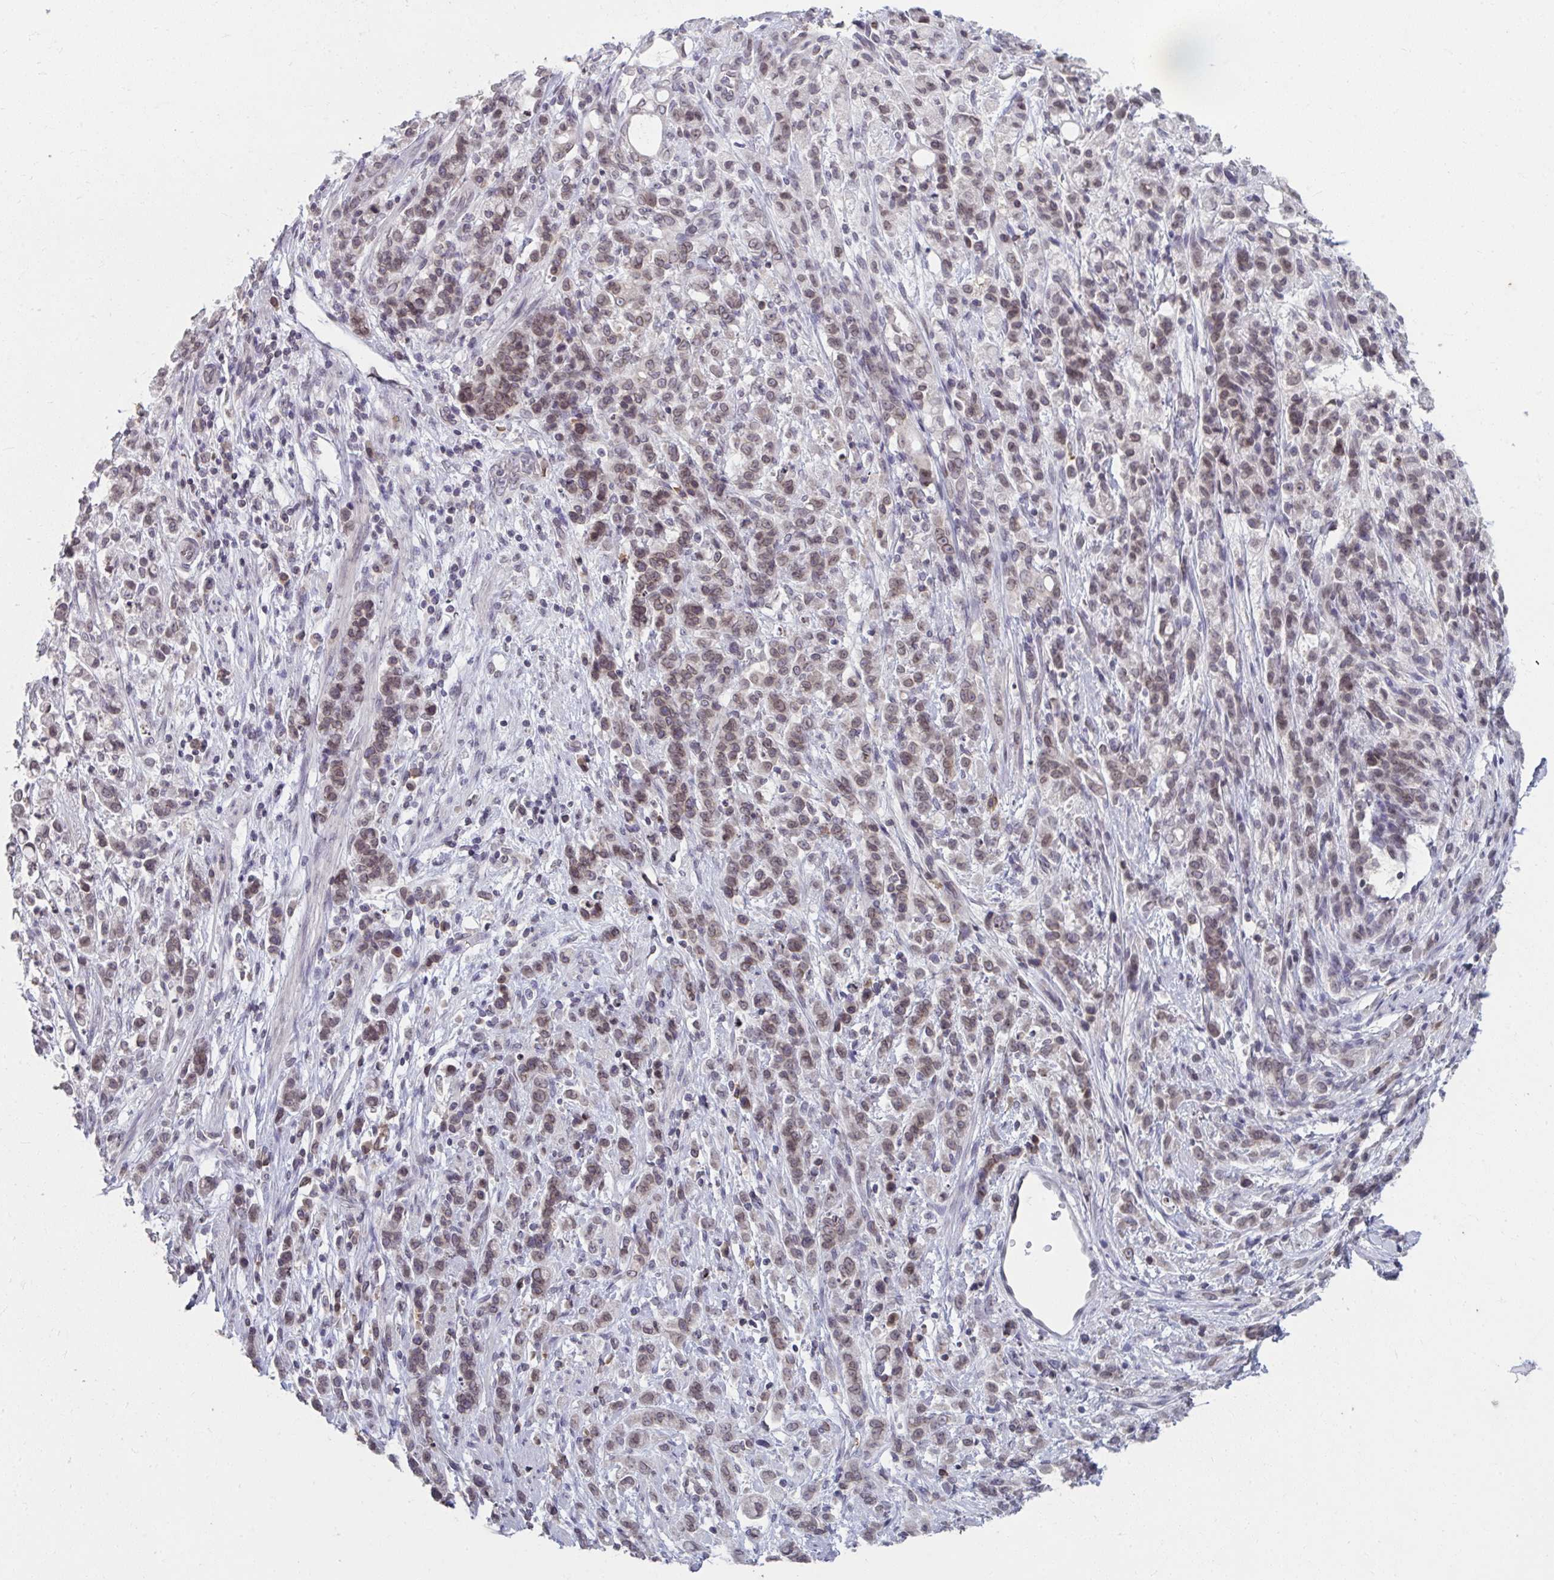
{"staining": {"intensity": "moderate", "quantity": ">75%", "location": "nuclear"}, "tissue": "stomach cancer", "cell_type": "Tumor cells", "image_type": "cancer", "snomed": [{"axis": "morphology", "description": "Adenocarcinoma, NOS"}, {"axis": "topography", "description": "Stomach"}], "caption": "The histopathology image displays staining of stomach adenocarcinoma, revealing moderate nuclear protein positivity (brown color) within tumor cells. Nuclei are stained in blue.", "gene": "NUP133", "patient": {"sex": "female", "age": 60}}